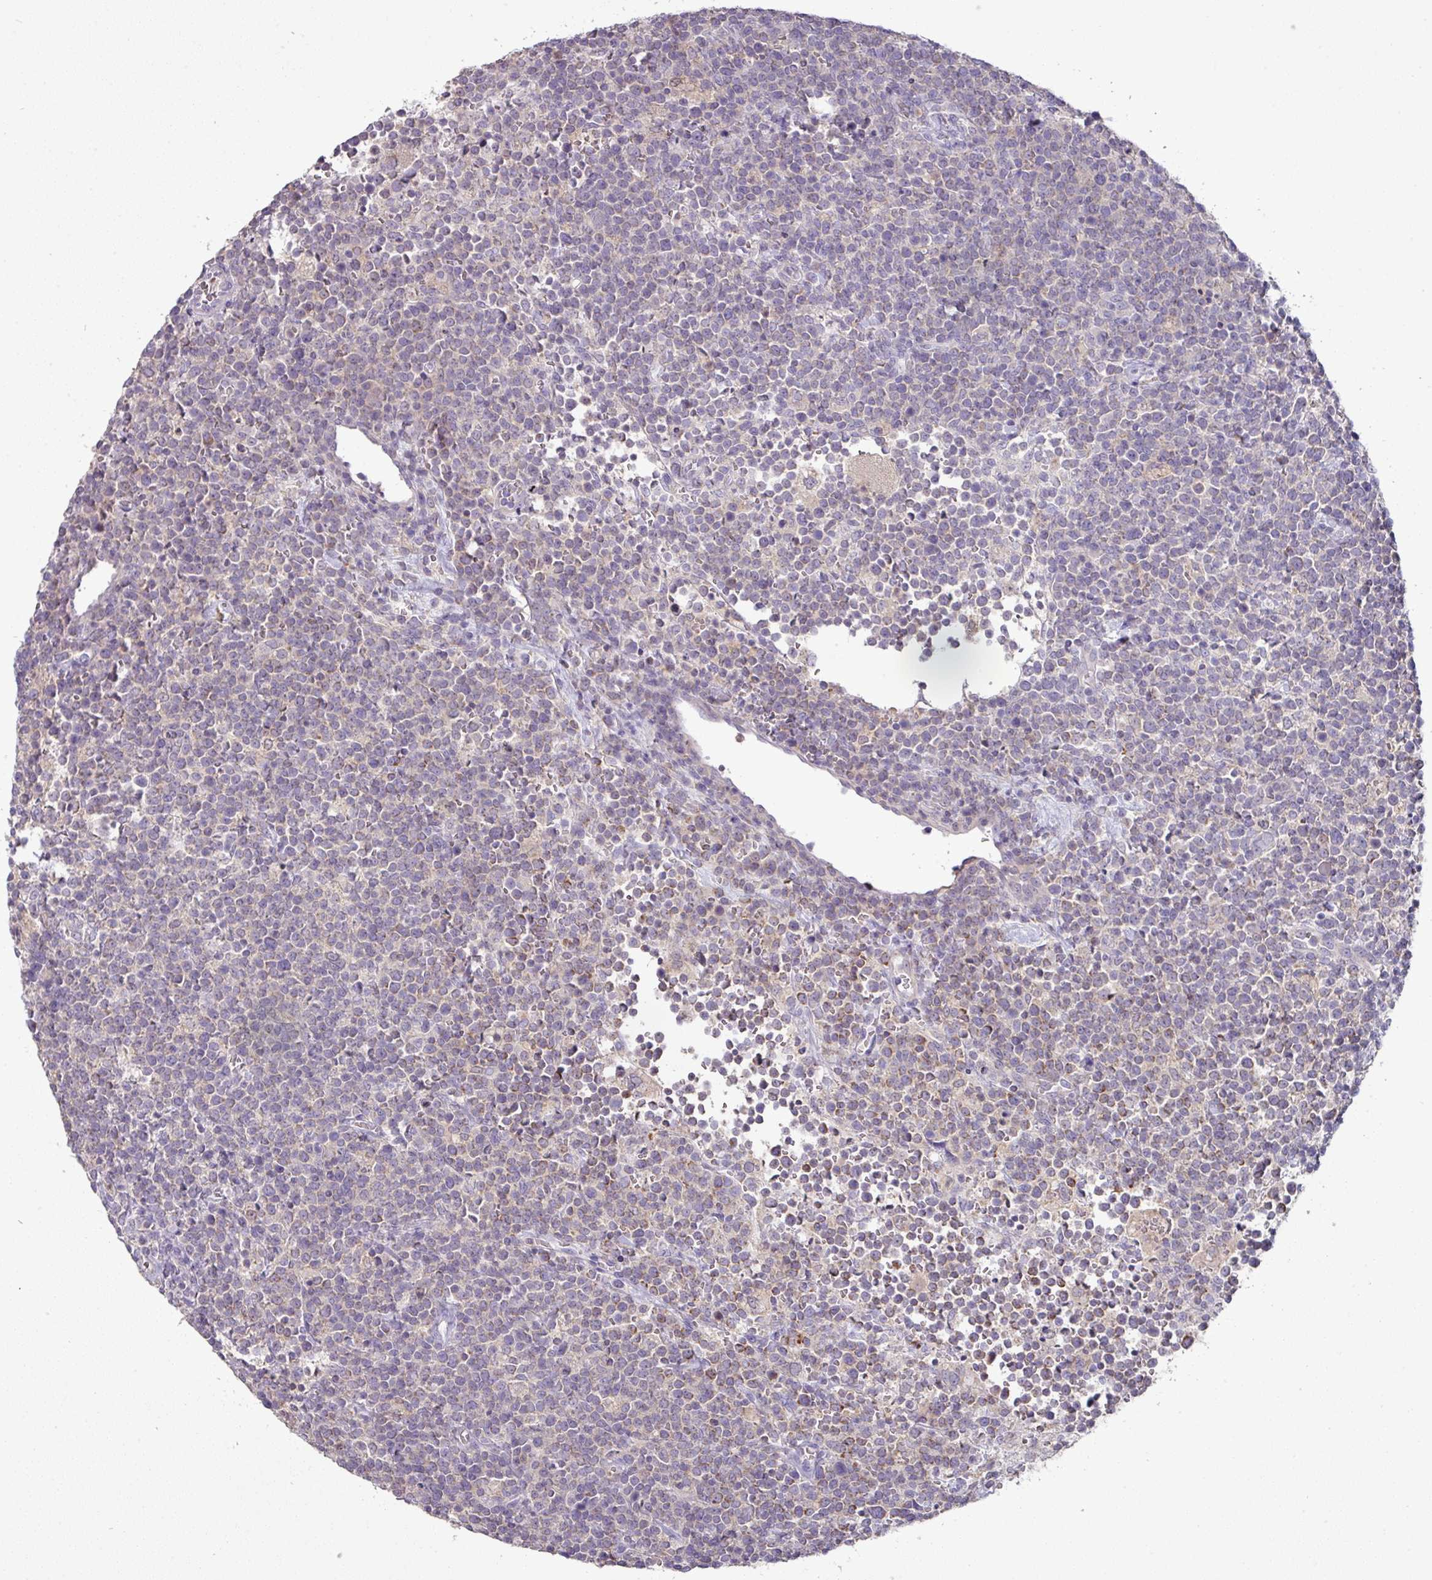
{"staining": {"intensity": "weak", "quantity": "<25%", "location": "cytoplasmic/membranous"}, "tissue": "lymphoma", "cell_type": "Tumor cells", "image_type": "cancer", "snomed": [{"axis": "morphology", "description": "Malignant lymphoma, non-Hodgkin's type, High grade"}, {"axis": "topography", "description": "Lymph node"}], "caption": "Tumor cells are negative for brown protein staining in lymphoma.", "gene": "TRAPPC1", "patient": {"sex": "male", "age": 61}}